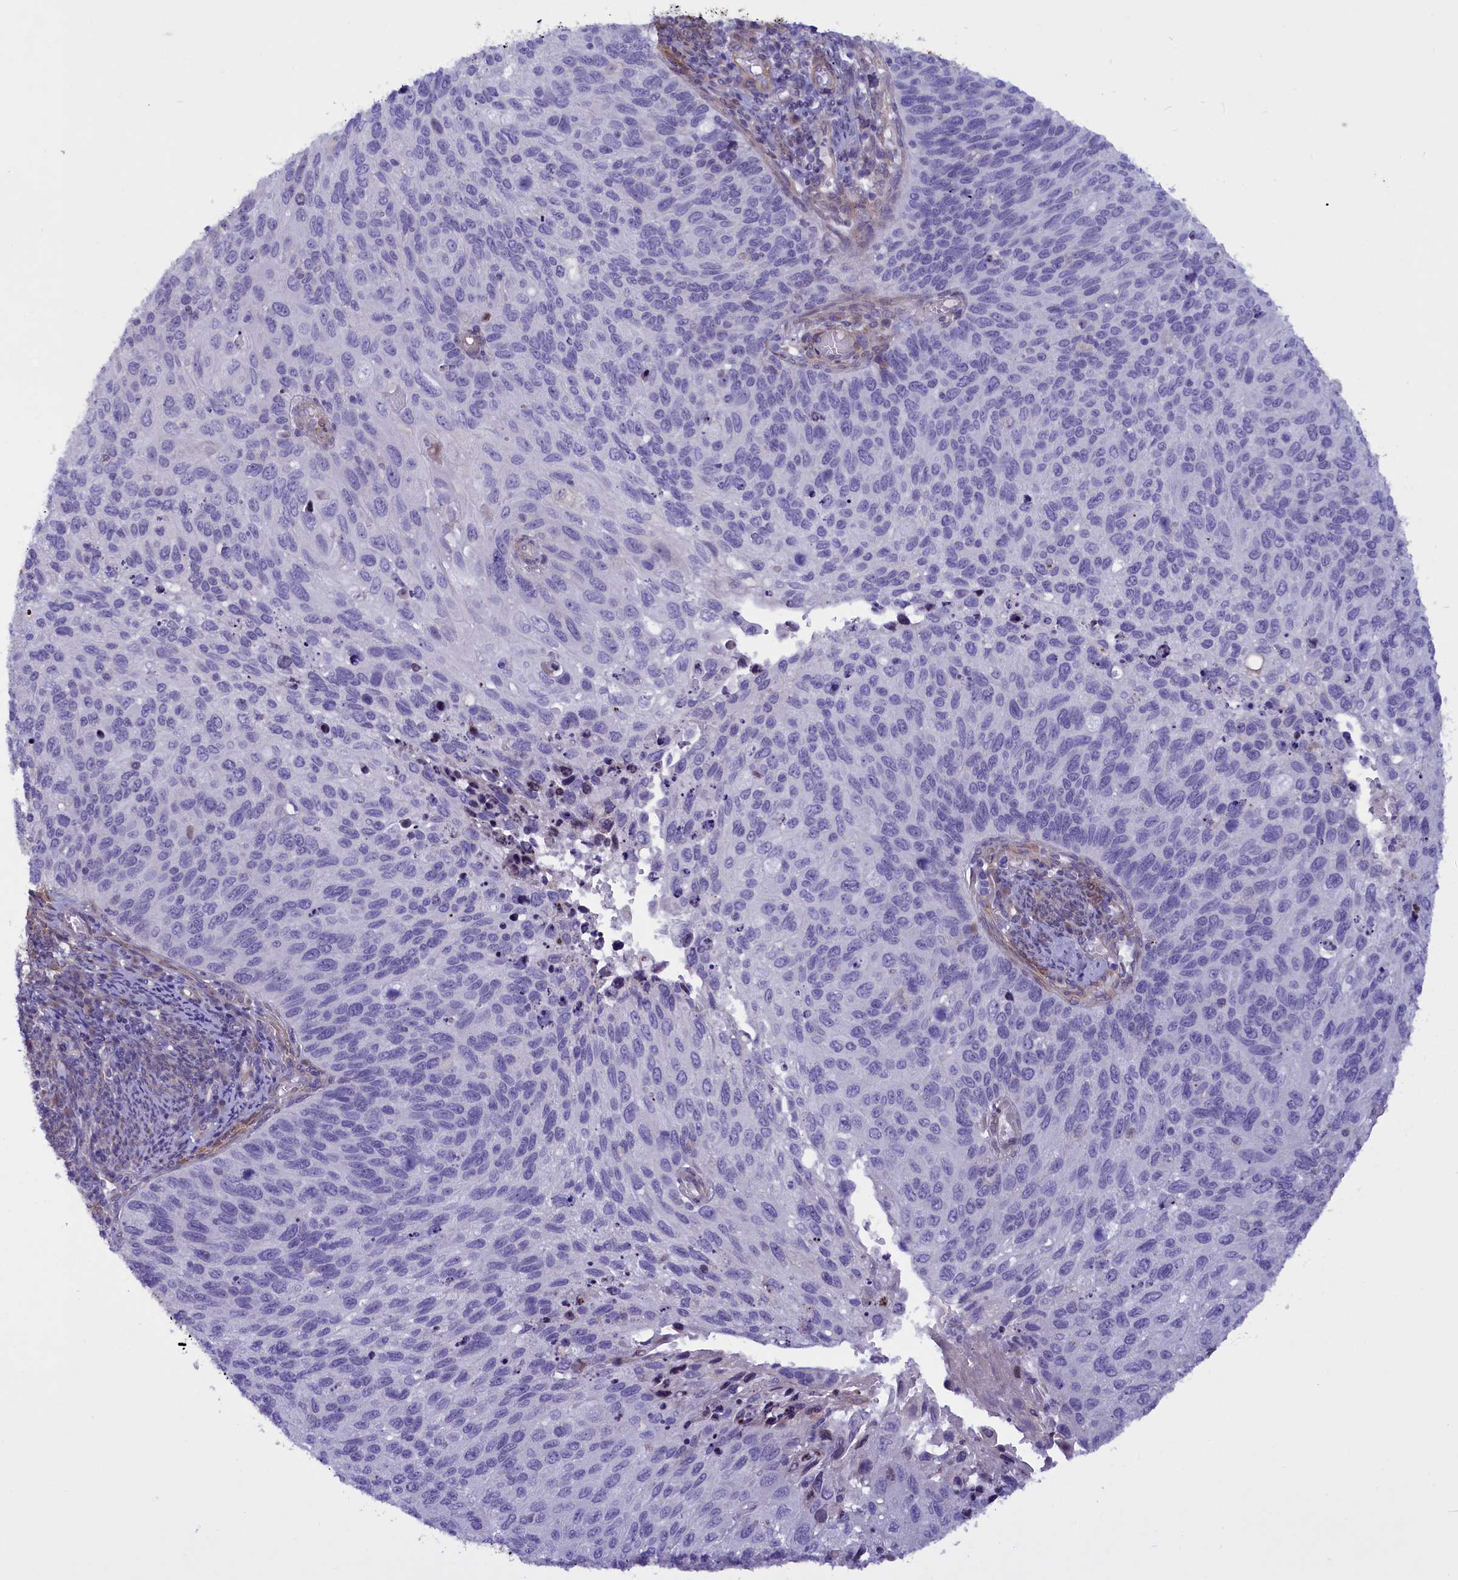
{"staining": {"intensity": "negative", "quantity": "none", "location": "none"}, "tissue": "cervical cancer", "cell_type": "Tumor cells", "image_type": "cancer", "snomed": [{"axis": "morphology", "description": "Squamous cell carcinoma, NOS"}, {"axis": "topography", "description": "Cervix"}], "caption": "An image of human squamous cell carcinoma (cervical) is negative for staining in tumor cells.", "gene": "MAN2C1", "patient": {"sex": "female", "age": 70}}